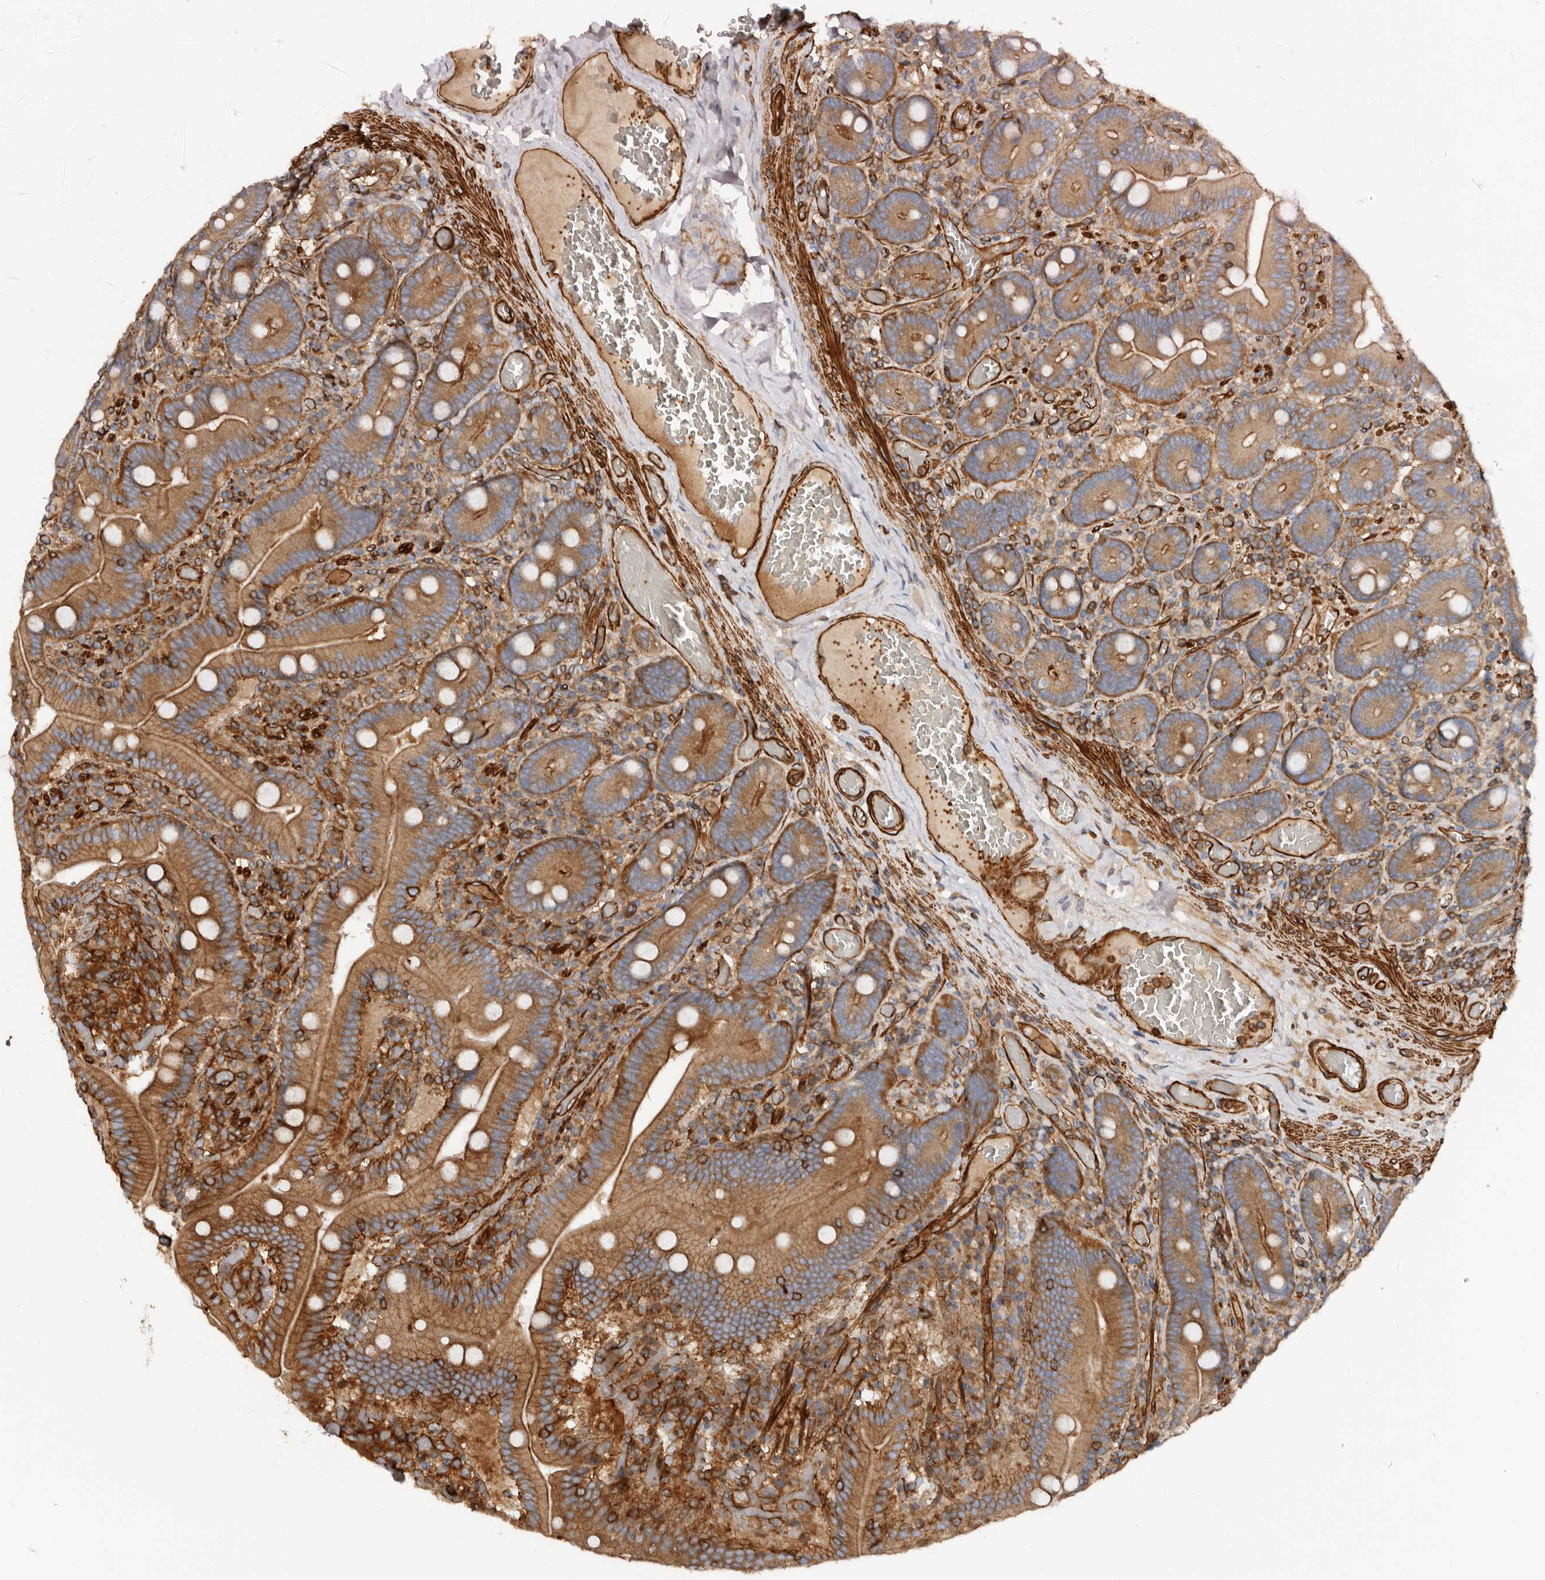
{"staining": {"intensity": "moderate", "quantity": ">75%", "location": "cytoplasmic/membranous"}, "tissue": "duodenum", "cell_type": "Glandular cells", "image_type": "normal", "snomed": [{"axis": "morphology", "description": "Normal tissue, NOS"}, {"axis": "topography", "description": "Duodenum"}], "caption": "A brown stain shows moderate cytoplasmic/membranous staining of a protein in glandular cells of benign duodenum.", "gene": "TMC7", "patient": {"sex": "female", "age": 62}}